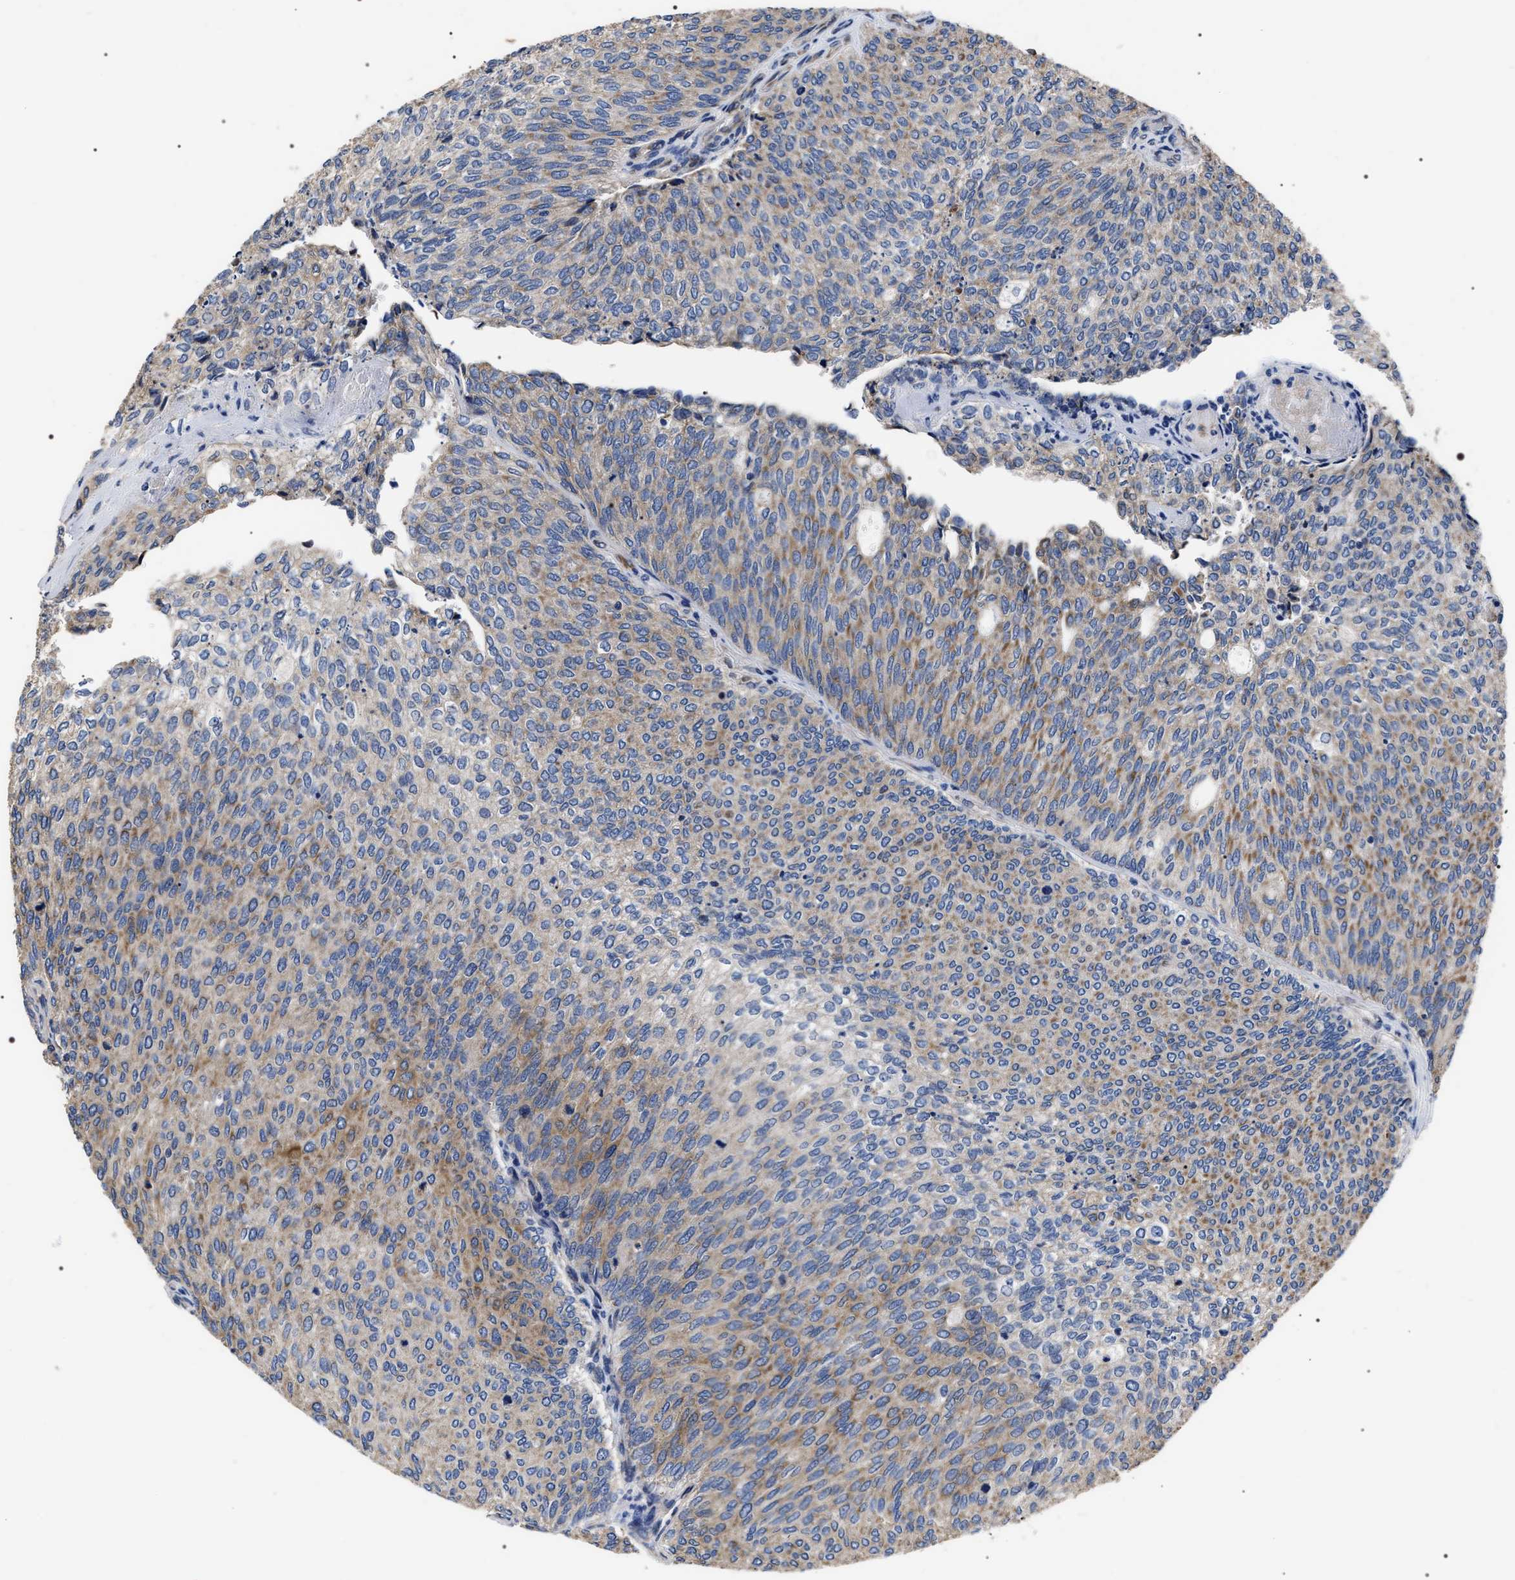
{"staining": {"intensity": "weak", "quantity": ">75%", "location": "cytoplasmic/membranous"}, "tissue": "urothelial cancer", "cell_type": "Tumor cells", "image_type": "cancer", "snomed": [{"axis": "morphology", "description": "Urothelial carcinoma, Low grade"}, {"axis": "topography", "description": "Urinary bladder"}], "caption": "Immunohistochemistry of human urothelial cancer displays low levels of weak cytoplasmic/membranous positivity in about >75% of tumor cells. (DAB (3,3'-diaminobenzidine) IHC with brightfield microscopy, high magnification).", "gene": "MIS18A", "patient": {"sex": "female", "age": 79}}